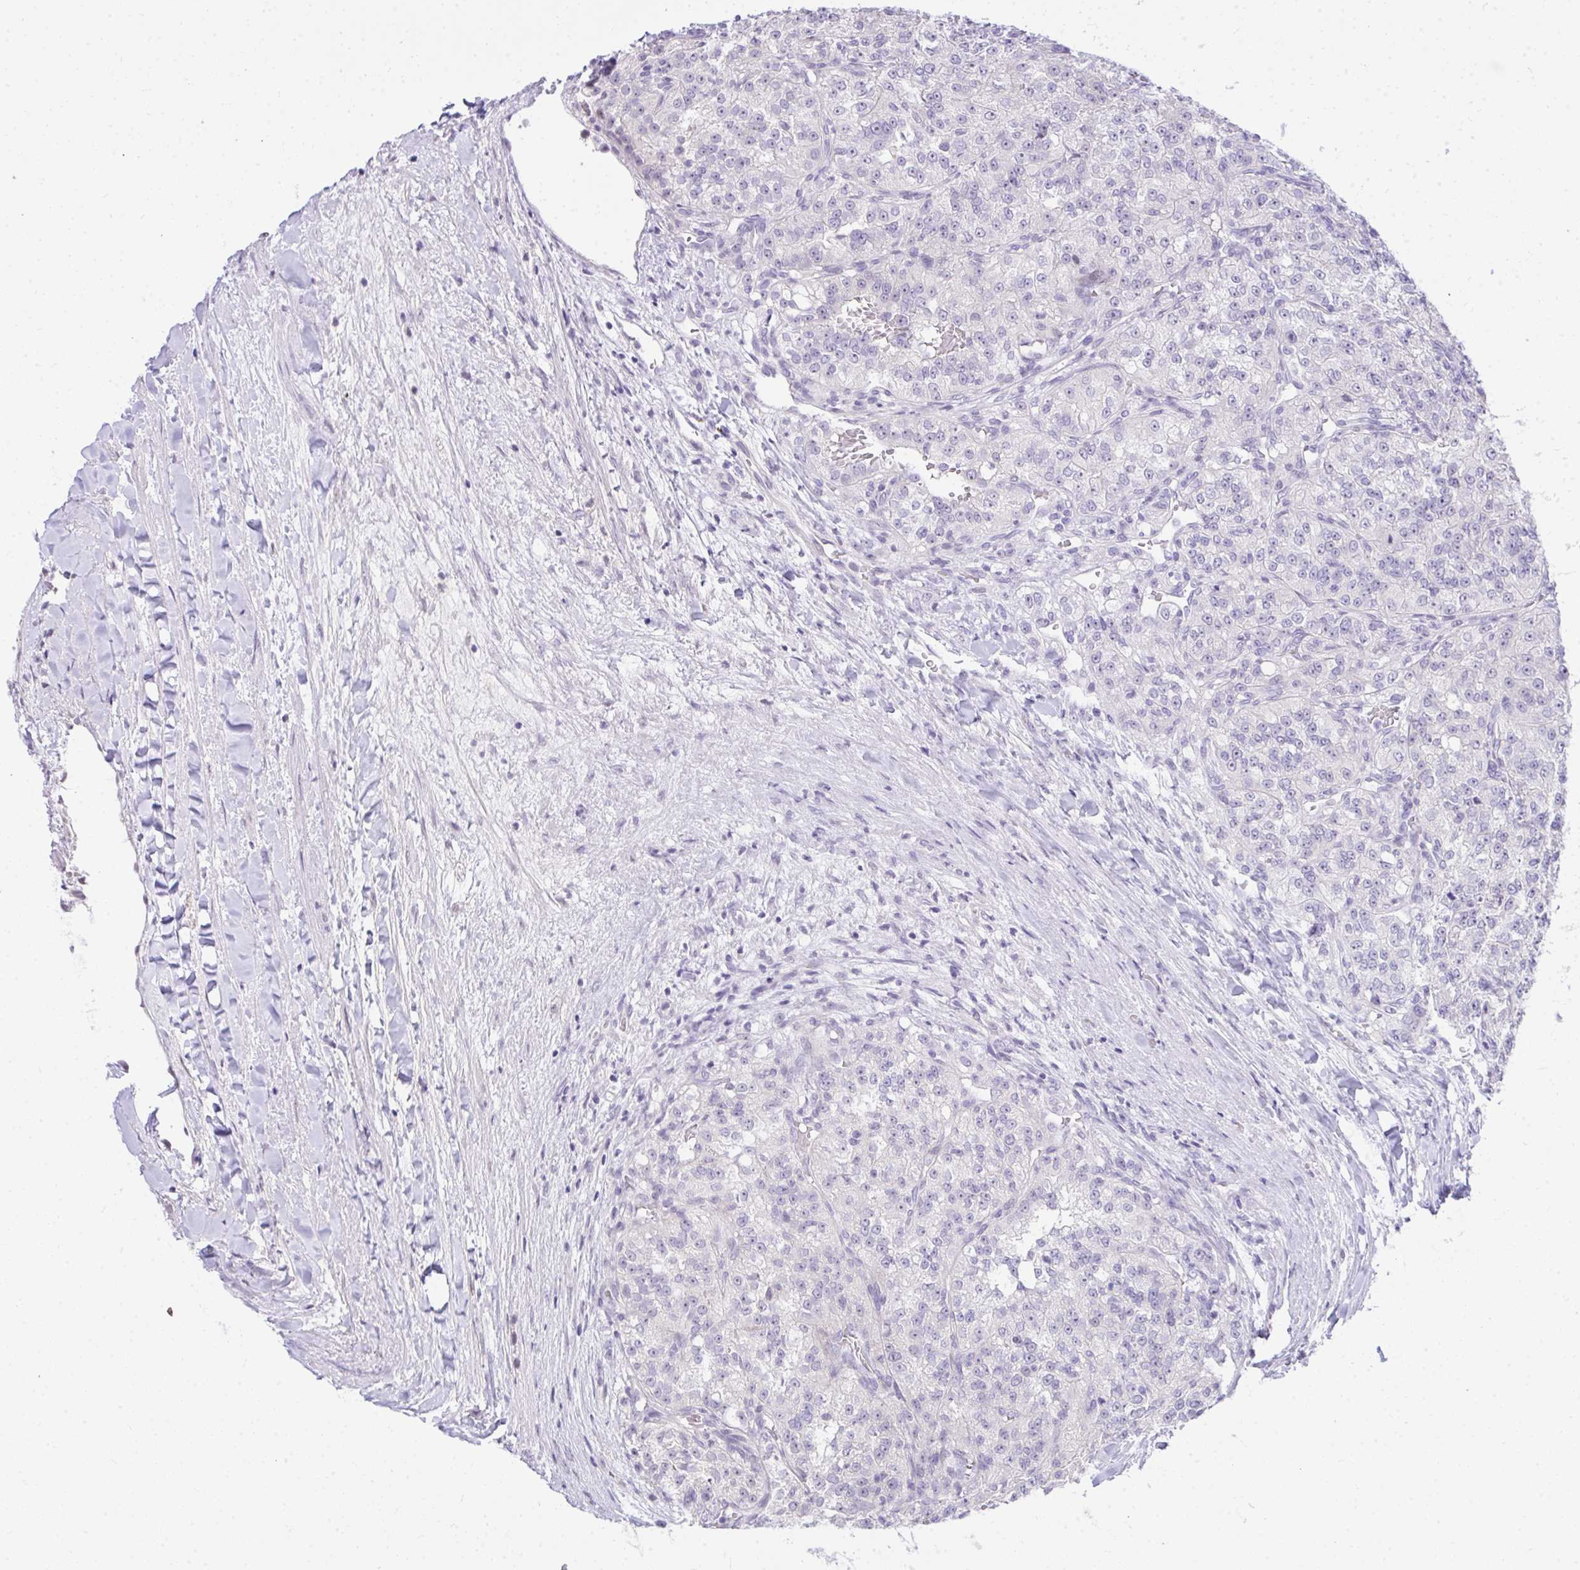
{"staining": {"intensity": "negative", "quantity": "none", "location": "none"}, "tissue": "renal cancer", "cell_type": "Tumor cells", "image_type": "cancer", "snomed": [{"axis": "morphology", "description": "Adenocarcinoma, NOS"}, {"axis": "topography", "description": "Kidney"}], "caption": "The immunohistochemistry histopathology image has no significant expression in tumor cells of renal adenocarcinoma tissue.", "gene": "EID3", "patient": {"sex": "female", "age": 63}}